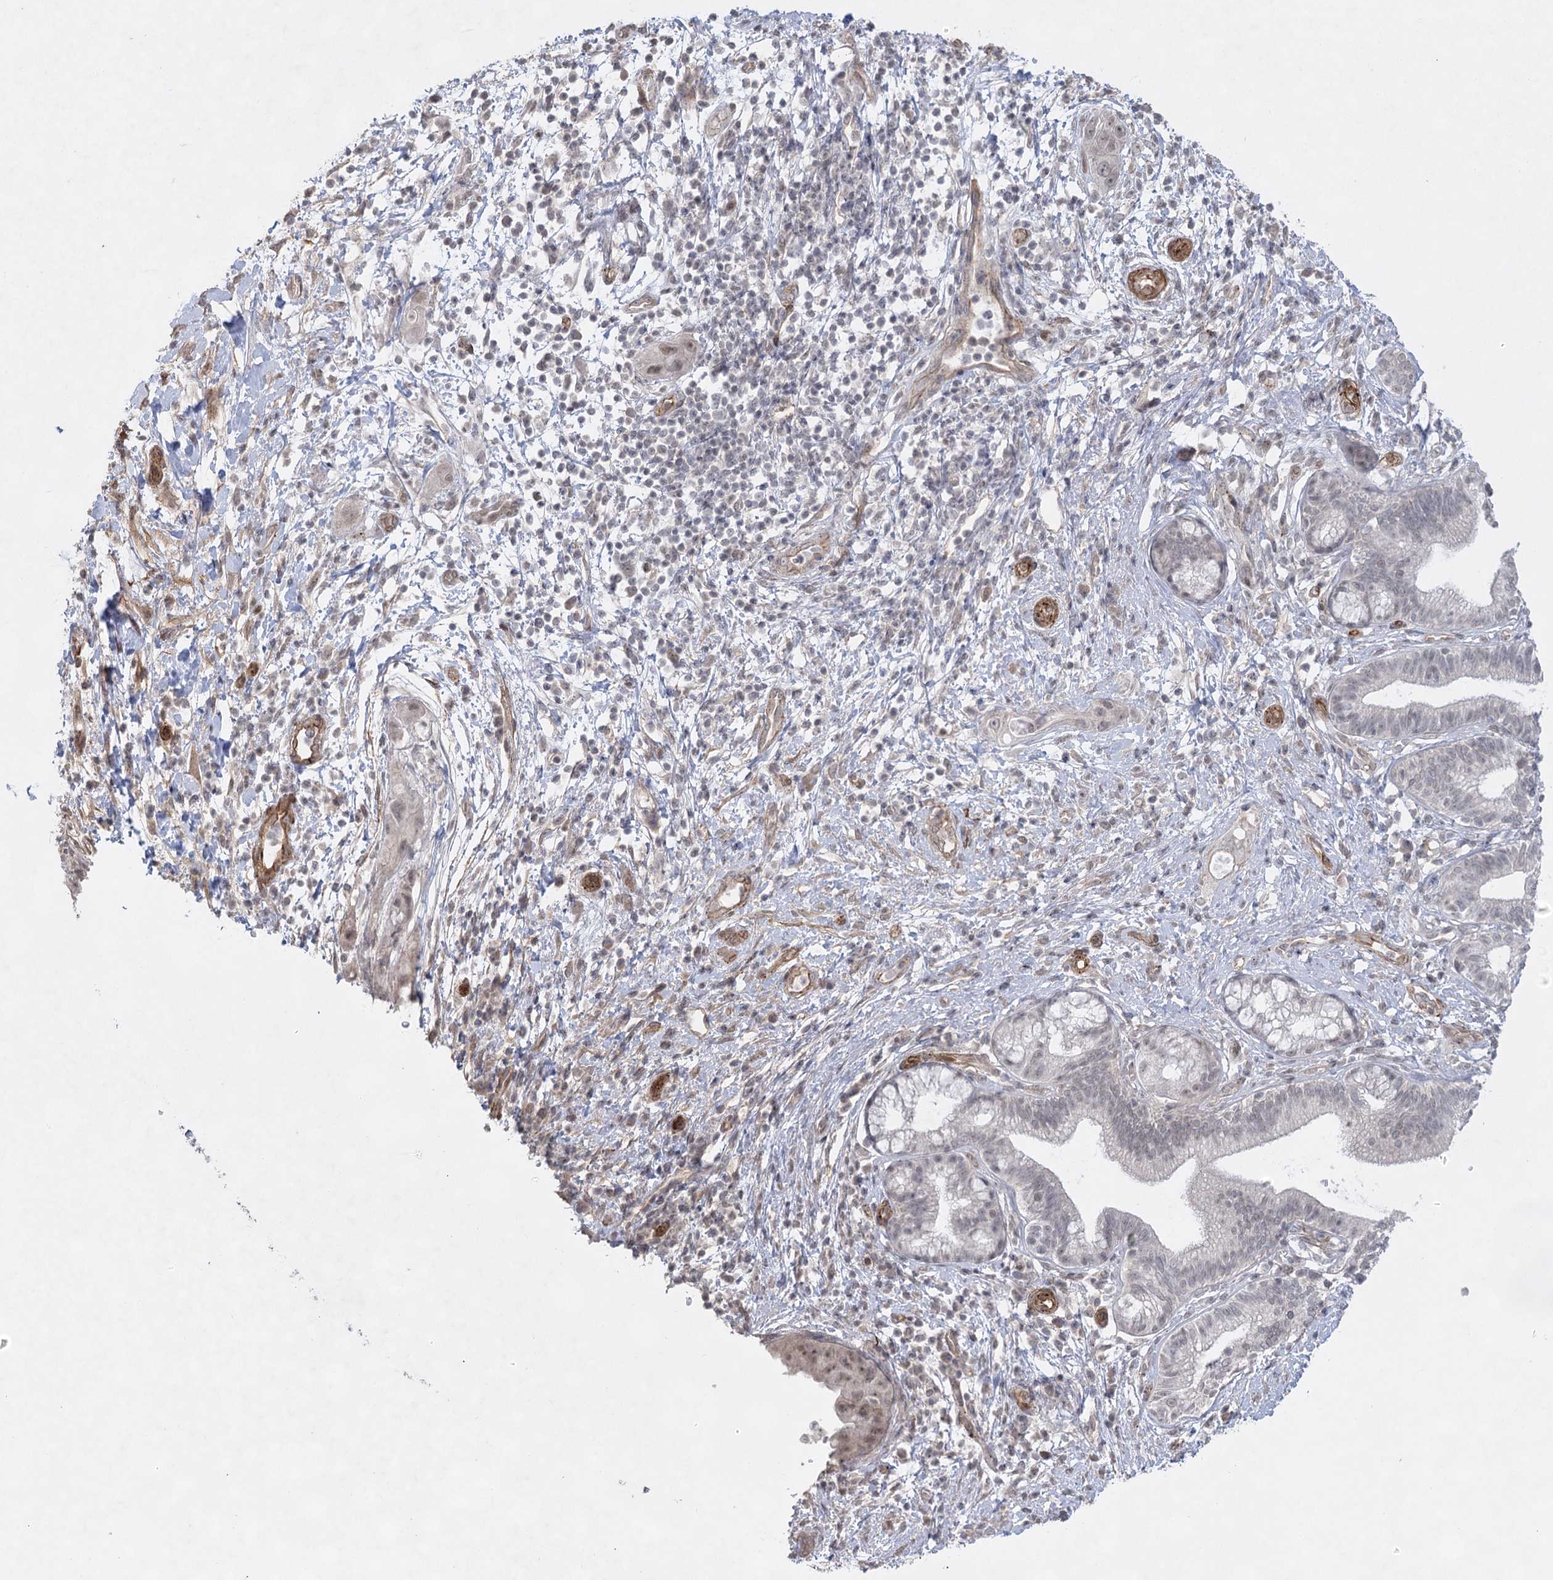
{"staining": {"intensity": "weak", "quantity": ">75%", "location": "nuclear"}, "tissue": "pancreatic cancer", "cell_type": "Tumor cells", "image_type": "cancer", "snomed": [{"axis": "morphology", "description": "Adenocarcinoma, NOS"}, {"axis": "topography", "description": "Pancreas"}], "caption": "A histopathology image showing weak nuclear staining in about >75% of tumor cells in pancreatic adenocarcinoma, as visualized by brown immunohistochemical staining.", "gene": "AMTN", "patient": {"sex": "female", "age": 73}}